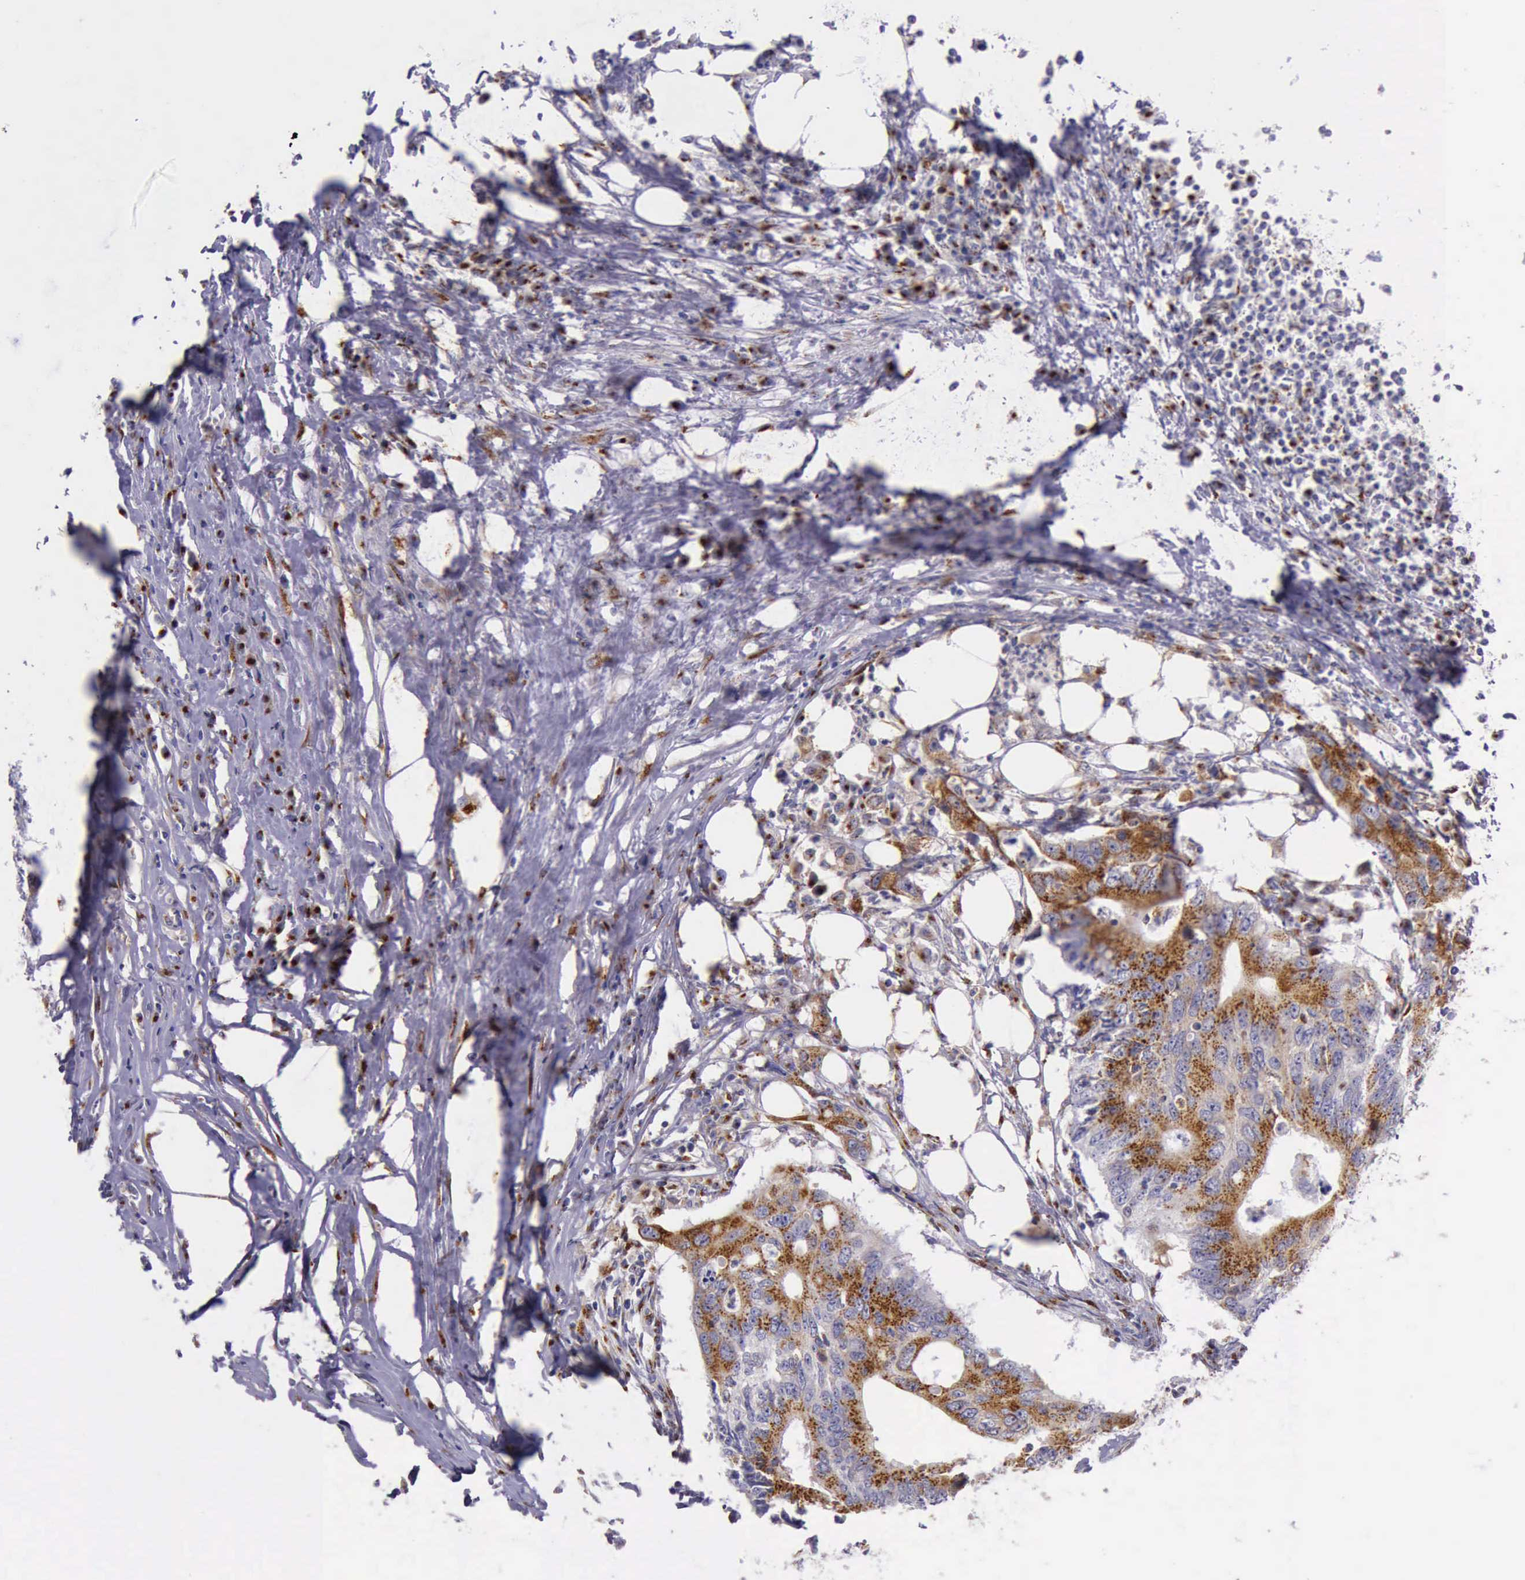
{"staining": {"intensity": "strong", "quantity": ">75%", "location": "cytoplasmic/membranous"}, "tissue": "colorectal cancer", "cell_type": "Tumor cells", "image_type": "cancer", "snomed": [{"axis": "morphology", "description": "Adenocarcinoma, NOS"}, {"axis": "topography", "description": "Colon"}], "caption": "Colorectal cancer (adenocarcinoma) was stained to show a protein in brown. There is high levels of strong cytoplasmic/membranous positivity in about >75% of tumor cells.", "gene": "GOLGA5", "patient": {"sex": "male", "age": 71}}